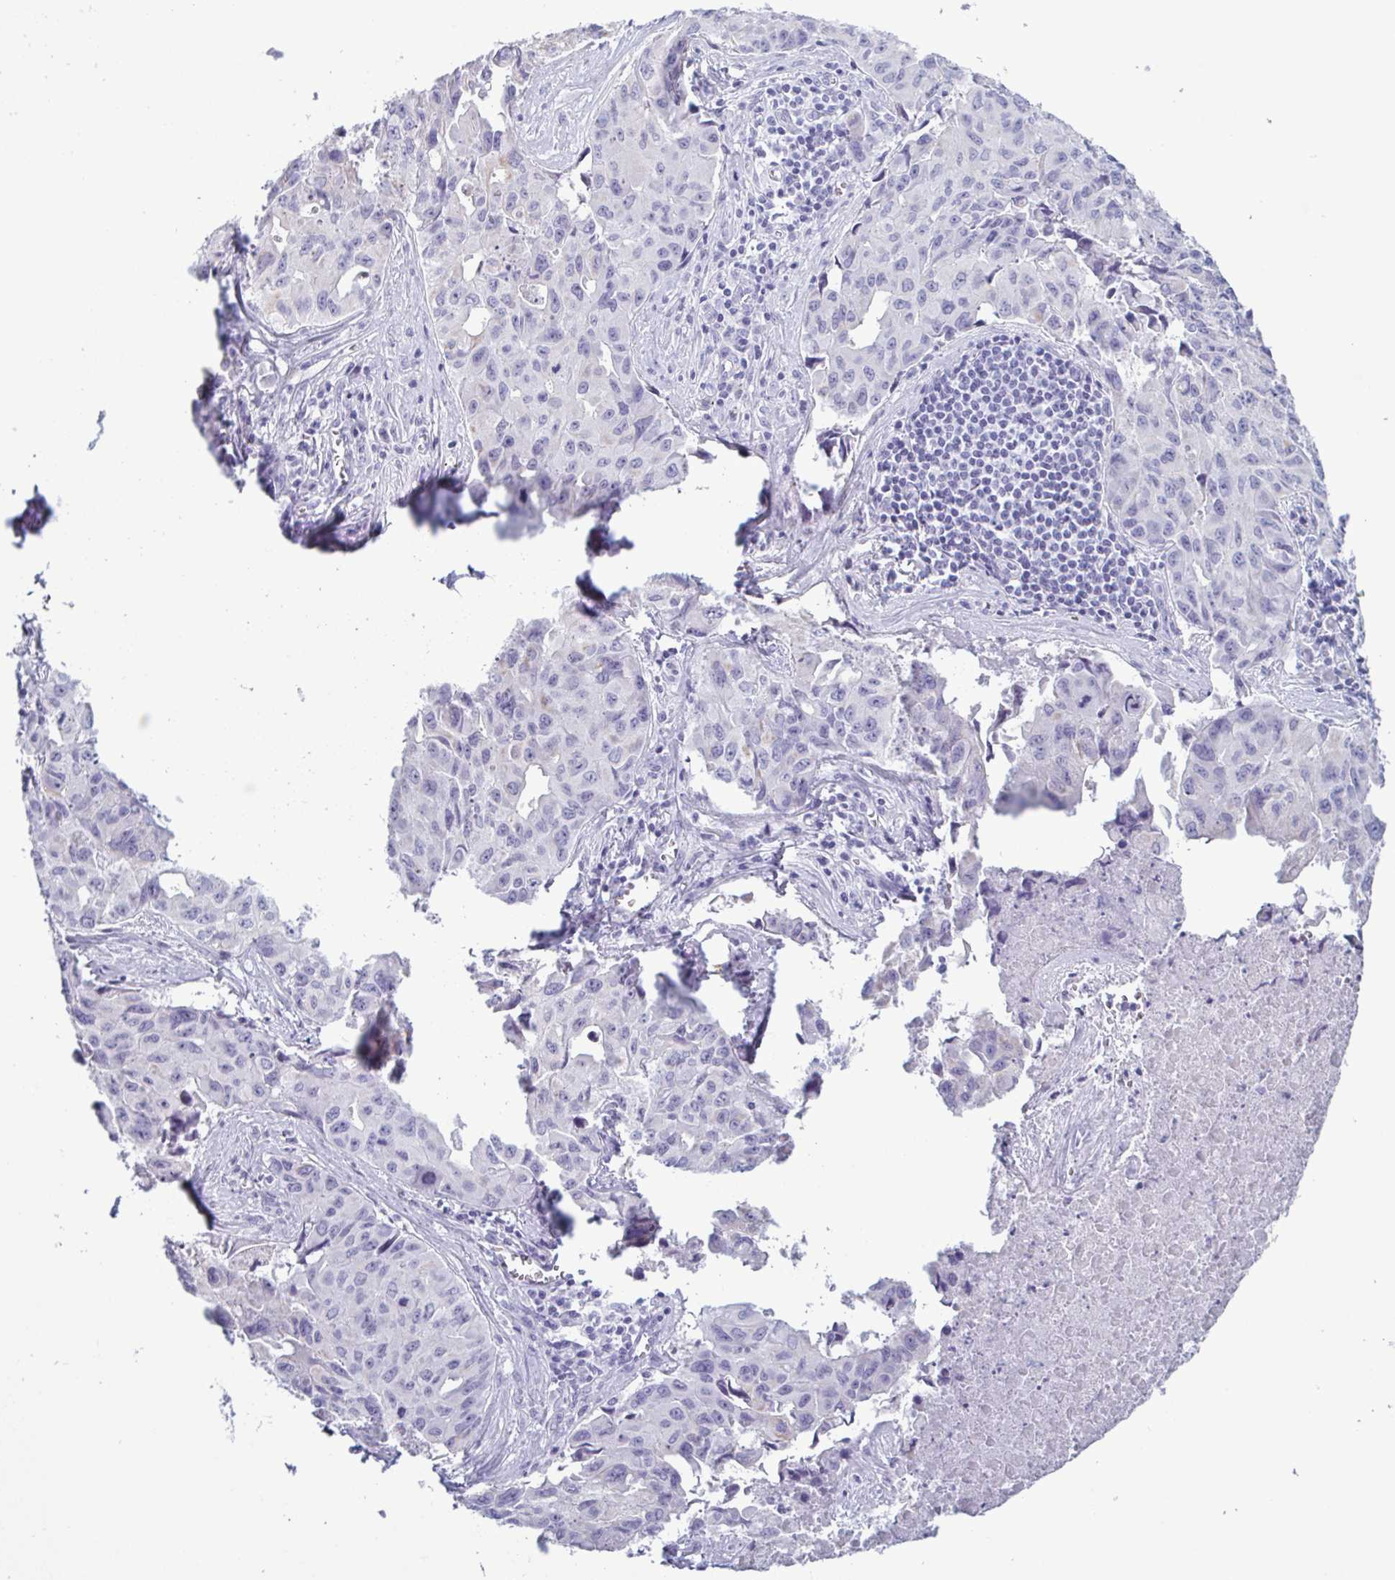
{"staining": {"intensity": "negative", "quantity": "none", "location": "none"}, "tissue": "lung cancer", "cell_type": "Tumor cells", "image_type": "cancer", "snomed": [{"axis": "morphology", "description": "Adenocarcinoma, NOS"}, {"axis": "topography", "description": "Lymph node"}, {"axis": "topography", "description": "Lung"}], "caption": "Tumor cells show no significant protein expression in adenocarcinoma (lung).", "gene": "KRT10", "patient": {"sex": "male", "age": 64}}